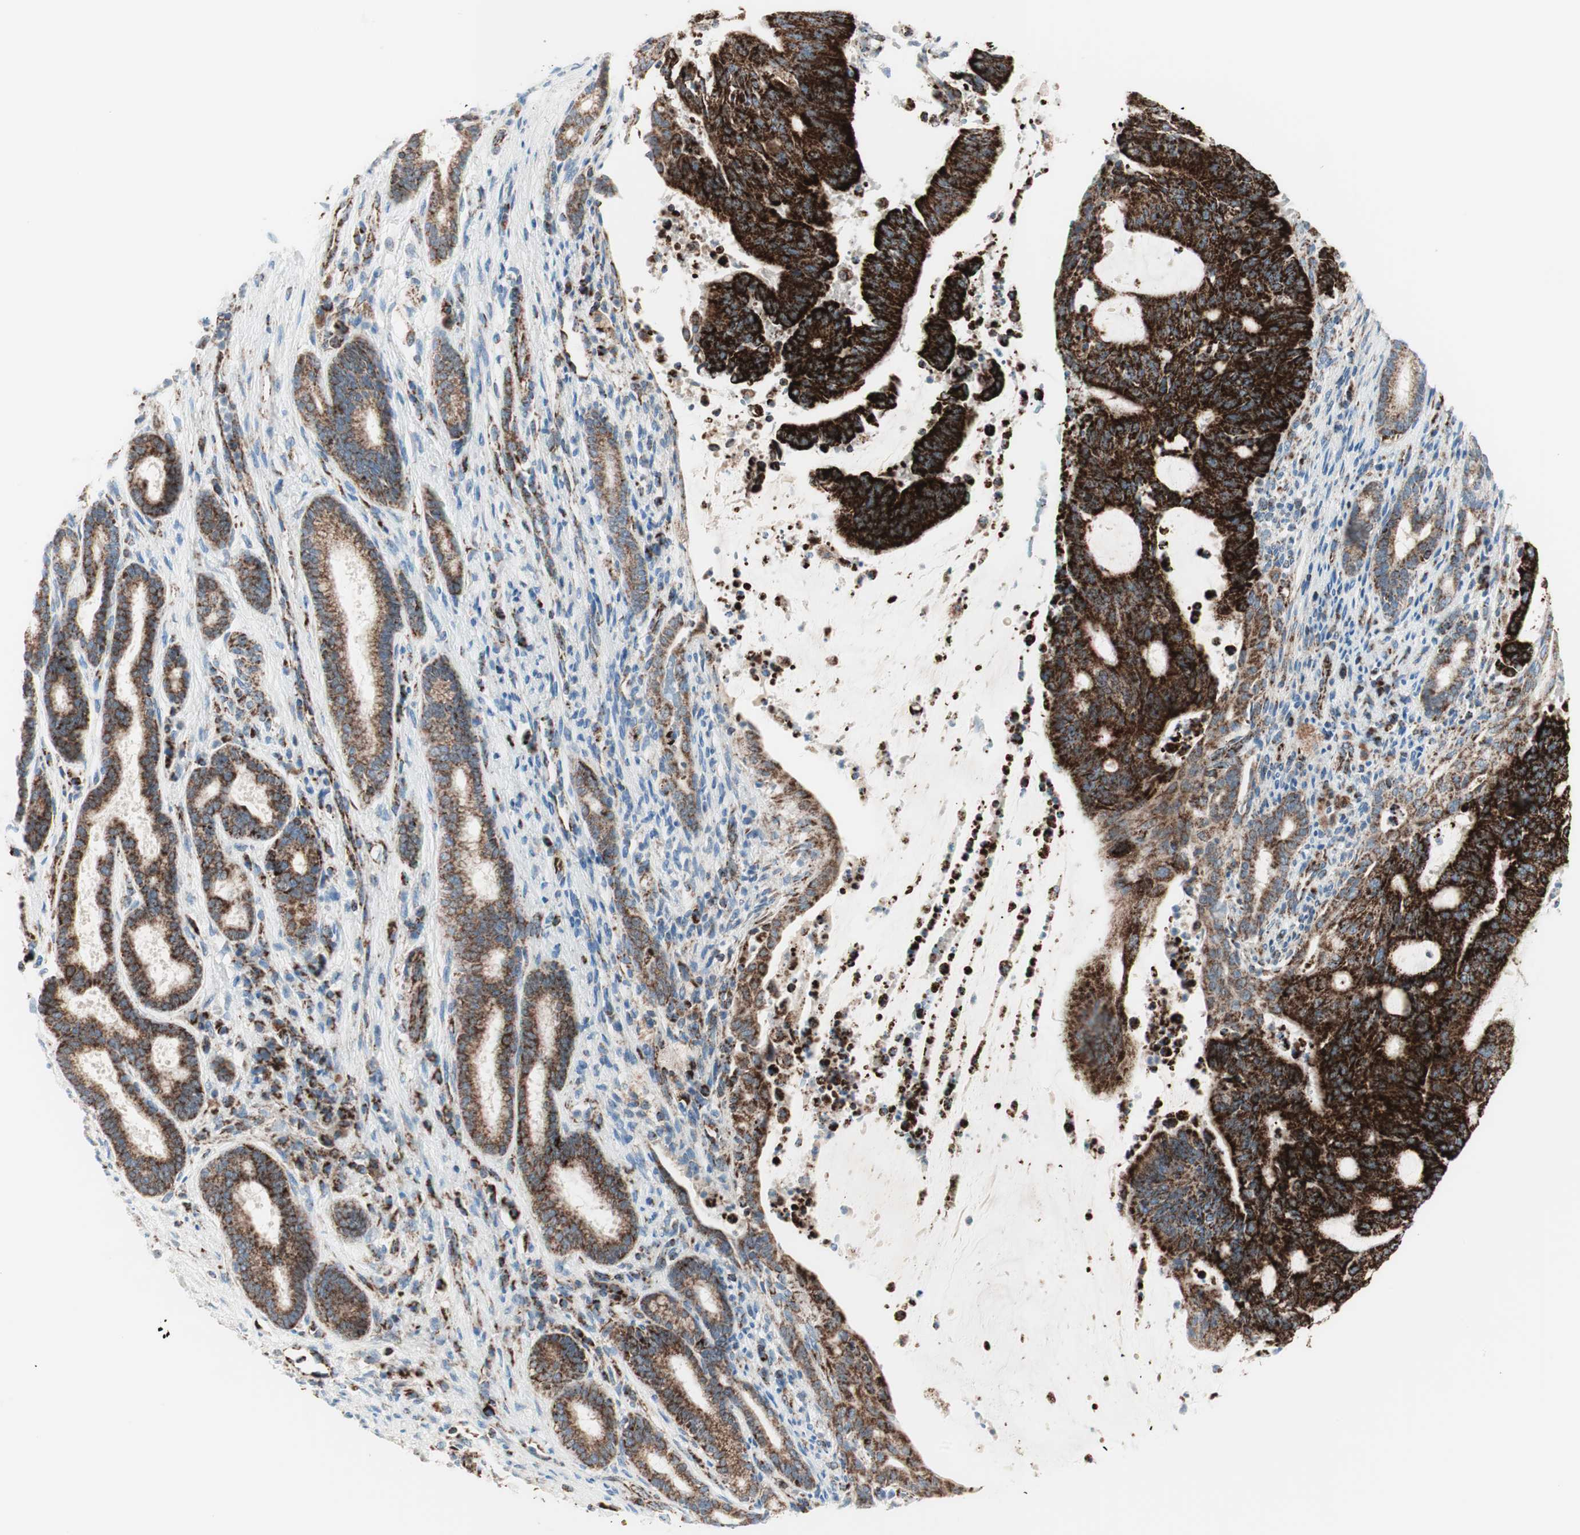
{"staining": {"intensity": "strong", "quantity": ">75%", "location": "cytoplasmic/membranous"}, "tissue": "liver cancer", "cell_type": "Tumor cells", "image_type": "cancer", "snomed": [{"axis": "morphology", "description": "Cholangiocarcinoma"}, {"axis": "topography", "description": "Liver"}], "caption": "Cholangiocarcinoma (liver) stained for a protein exhibits strong cytoplasmic/membranous positivity in tumor cells.", "gene": "TOMM20", "patient": {"sex": "female", "age": 73}}